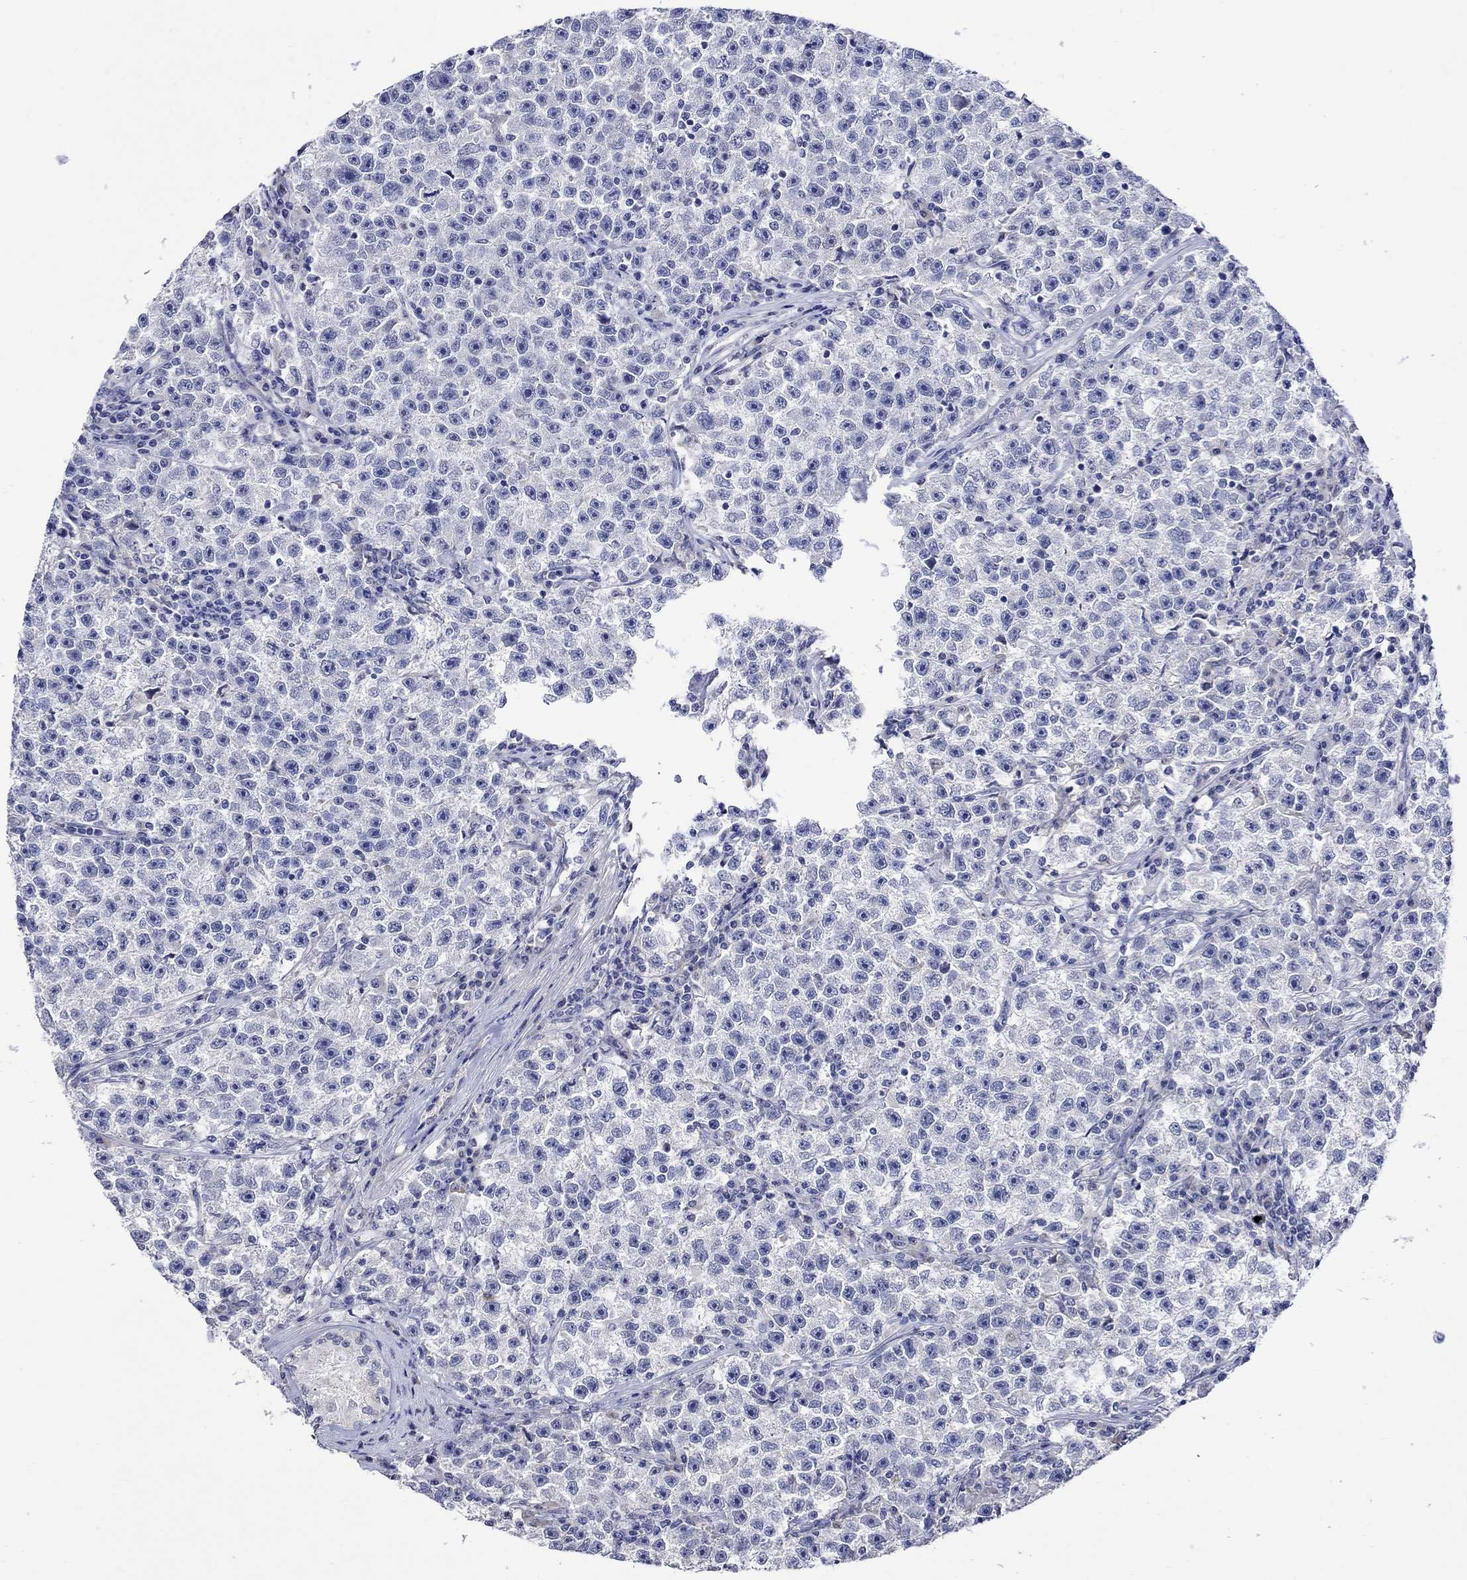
{"staining": {"intensity": "negative", "quantity": "none", "location": "none"}, "tissue": "testis cancer", "cell_type": "Tumor cells", "image_type": "cancer", "snomed": [{"axis": "morphology", "description": "Seminoma, NOS"}, {"axis": "topography", "description": "Testis"}], "caption": "IHC of human testis cancer (seminoma) demonstrates no positivity in tumor cells.", "gene": "CRYAB", "patient": {"sex": "male", "age": 22}}